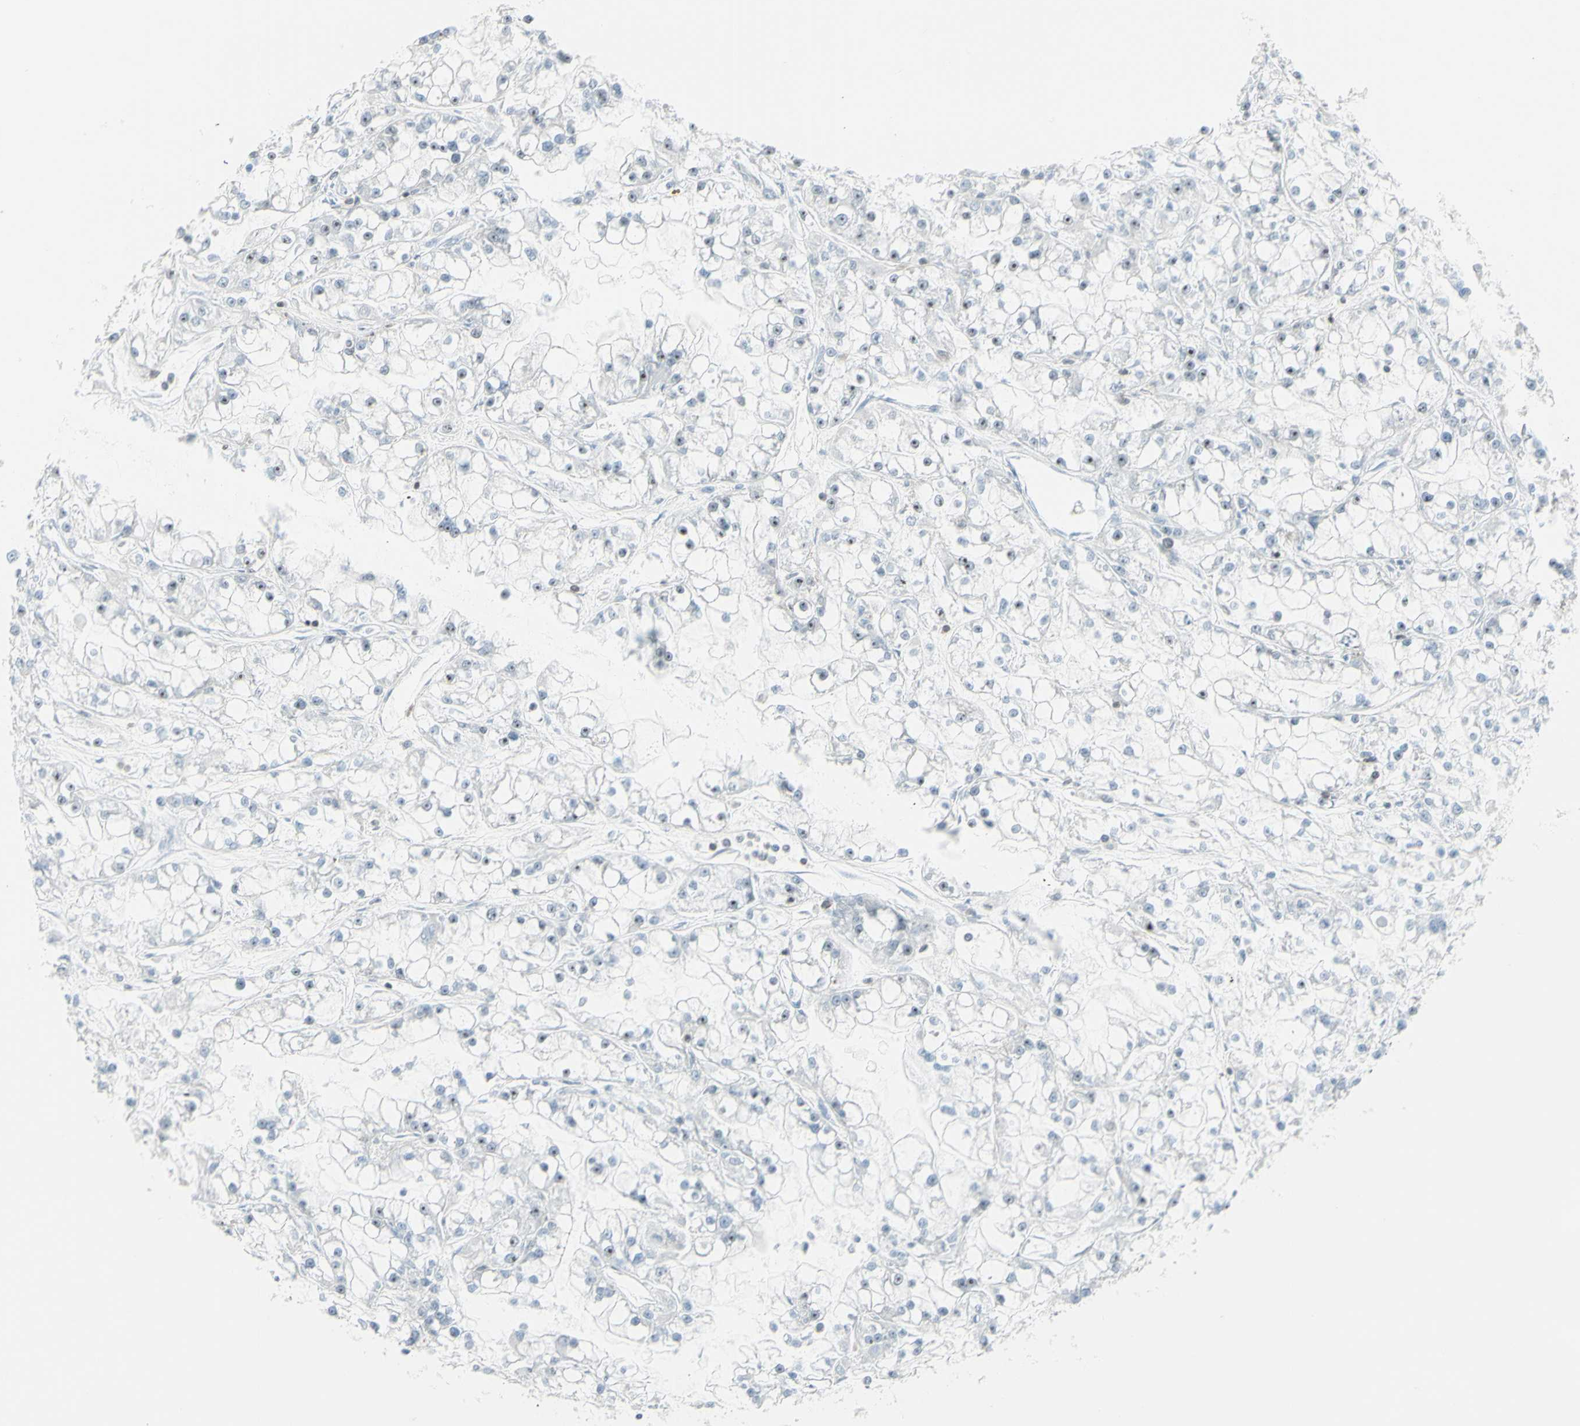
{"staining": {"intensity": "negative", "quantity": "none", "location": "none"}, "tissue": "renal cancer", "cell_type": "Tumor cells", "image_type": "cancer", "snomed": [{"axis": "morphology", "description": "Adenocarcinoma, NOS"}, {"axis": "topography", "description": "Kidney"}], "caption": "Renal adenocarcinoma was stained to show a protein in brown. There is no significant expression in tumor cells.", "gene": "NRG1", "patient": {"sex": "female", "age": 52}}